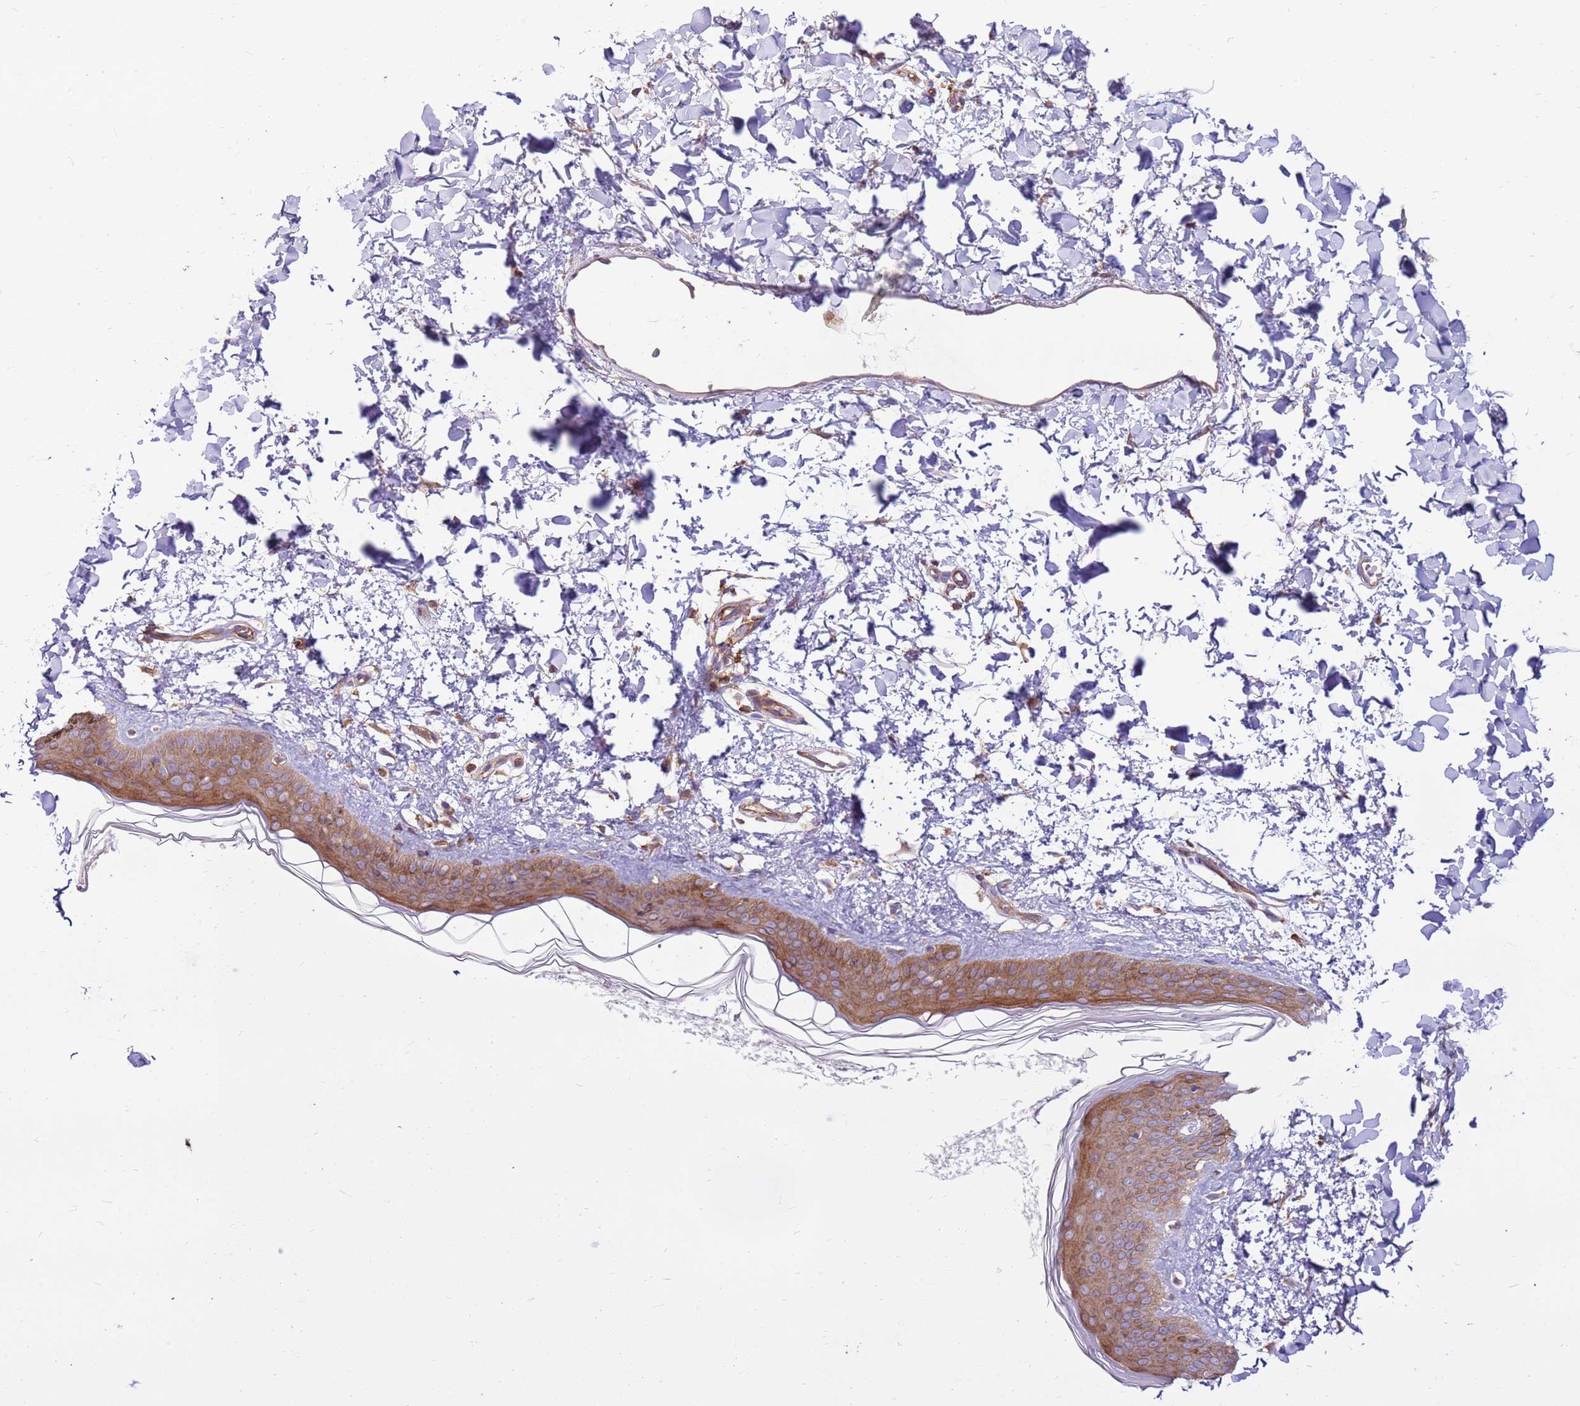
{"staining": {"intensity": "negative", "quantity": "none", "location": "none"}, "tissue": "skin", "cell_type": "Fibroblasts", "image_type": "normal", "snomed": [{"axis": "morphology", "description": "Normal tissue, NOS"}, {"axis": "topography", "description": "Skin"}], "caption": "Immunohistochemistry of normal skin exhibits no staining in fibroblasts. (DAB immunohistochemistry with hematoxylin counter stain).", "gene": "DDX19B", "patient": {"sex": "female", "age": 58}}